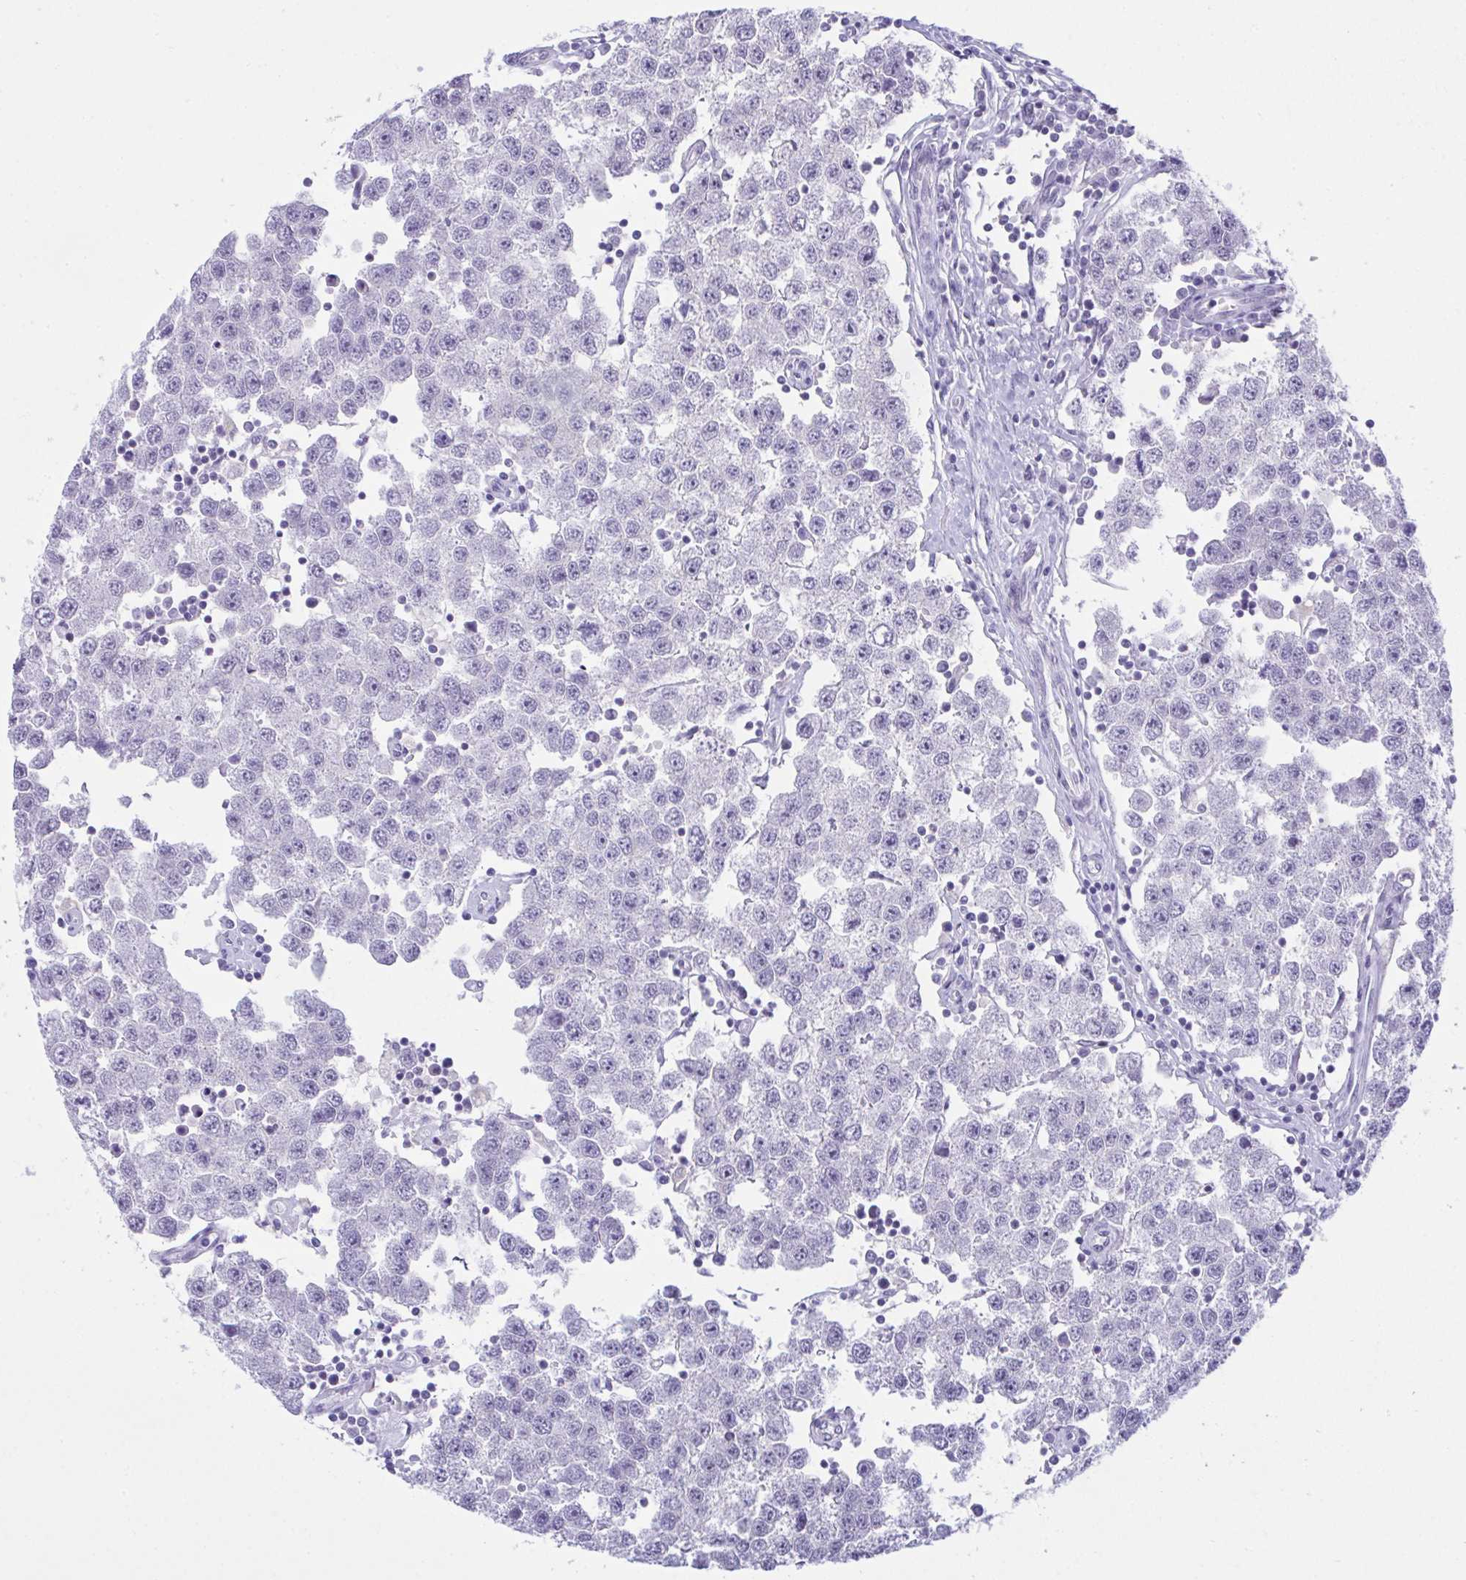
{"staining": {"intensity": "negative", "quantity": "none", "location": "none"}, "tissue": "testis cancer", "cell_type": "Tumor cells", "image_type": "cancer", "snomed": [{"axis": "morphology", "description": "Seminoma, NOS"}, {"axis": "topography", "description": "Testis"}], "caption": "This is a photomicrograph of immunohistochemistry (IHC) staining of seminoma (testis), which shows no staining in tumor cells.", "gene": "ATP6V0D2", "patient": {"sex": "male", "age": 34}}